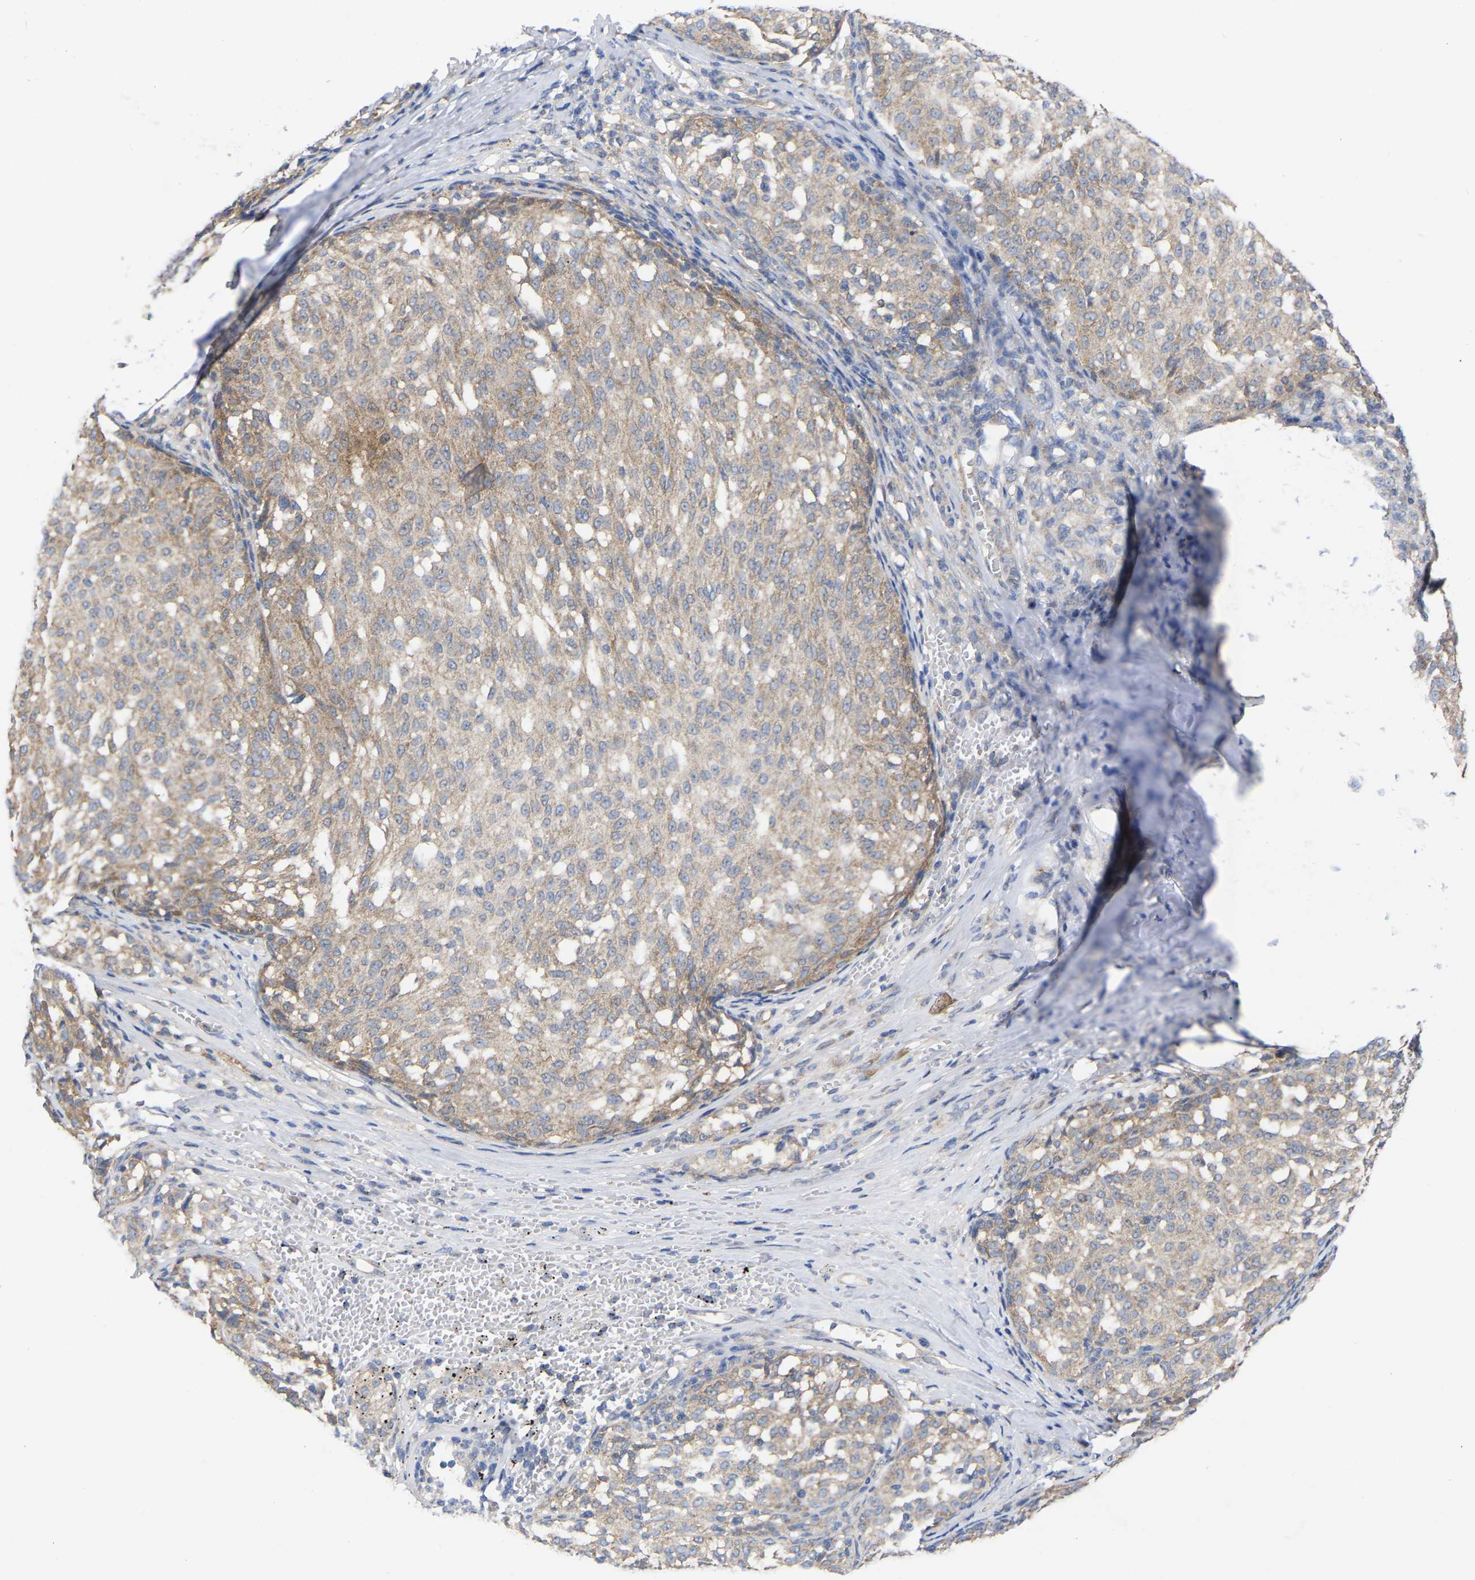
{"staining": {"intensity": "weak", "quantity": "<25%", "location": "cytoplasmic/membranous"}, "tissue": "melanoma", "cell_type": "Tumor cells", "image_type": "cancer", "snomed": [{"axis": "morphology", "description": "Malignant melanoma, NOS"}, {"axis": "topography", "description": "Skin"}], "caption": "Melanoma was stained to show a protein in brown. There is no significant positivity in tumor cells. (DAB (3,3'-diaminobenzidine) immunohistochemistry, high magnification).", "gene": "TCP1", "patient": {"sex": "female", "age": 72}}